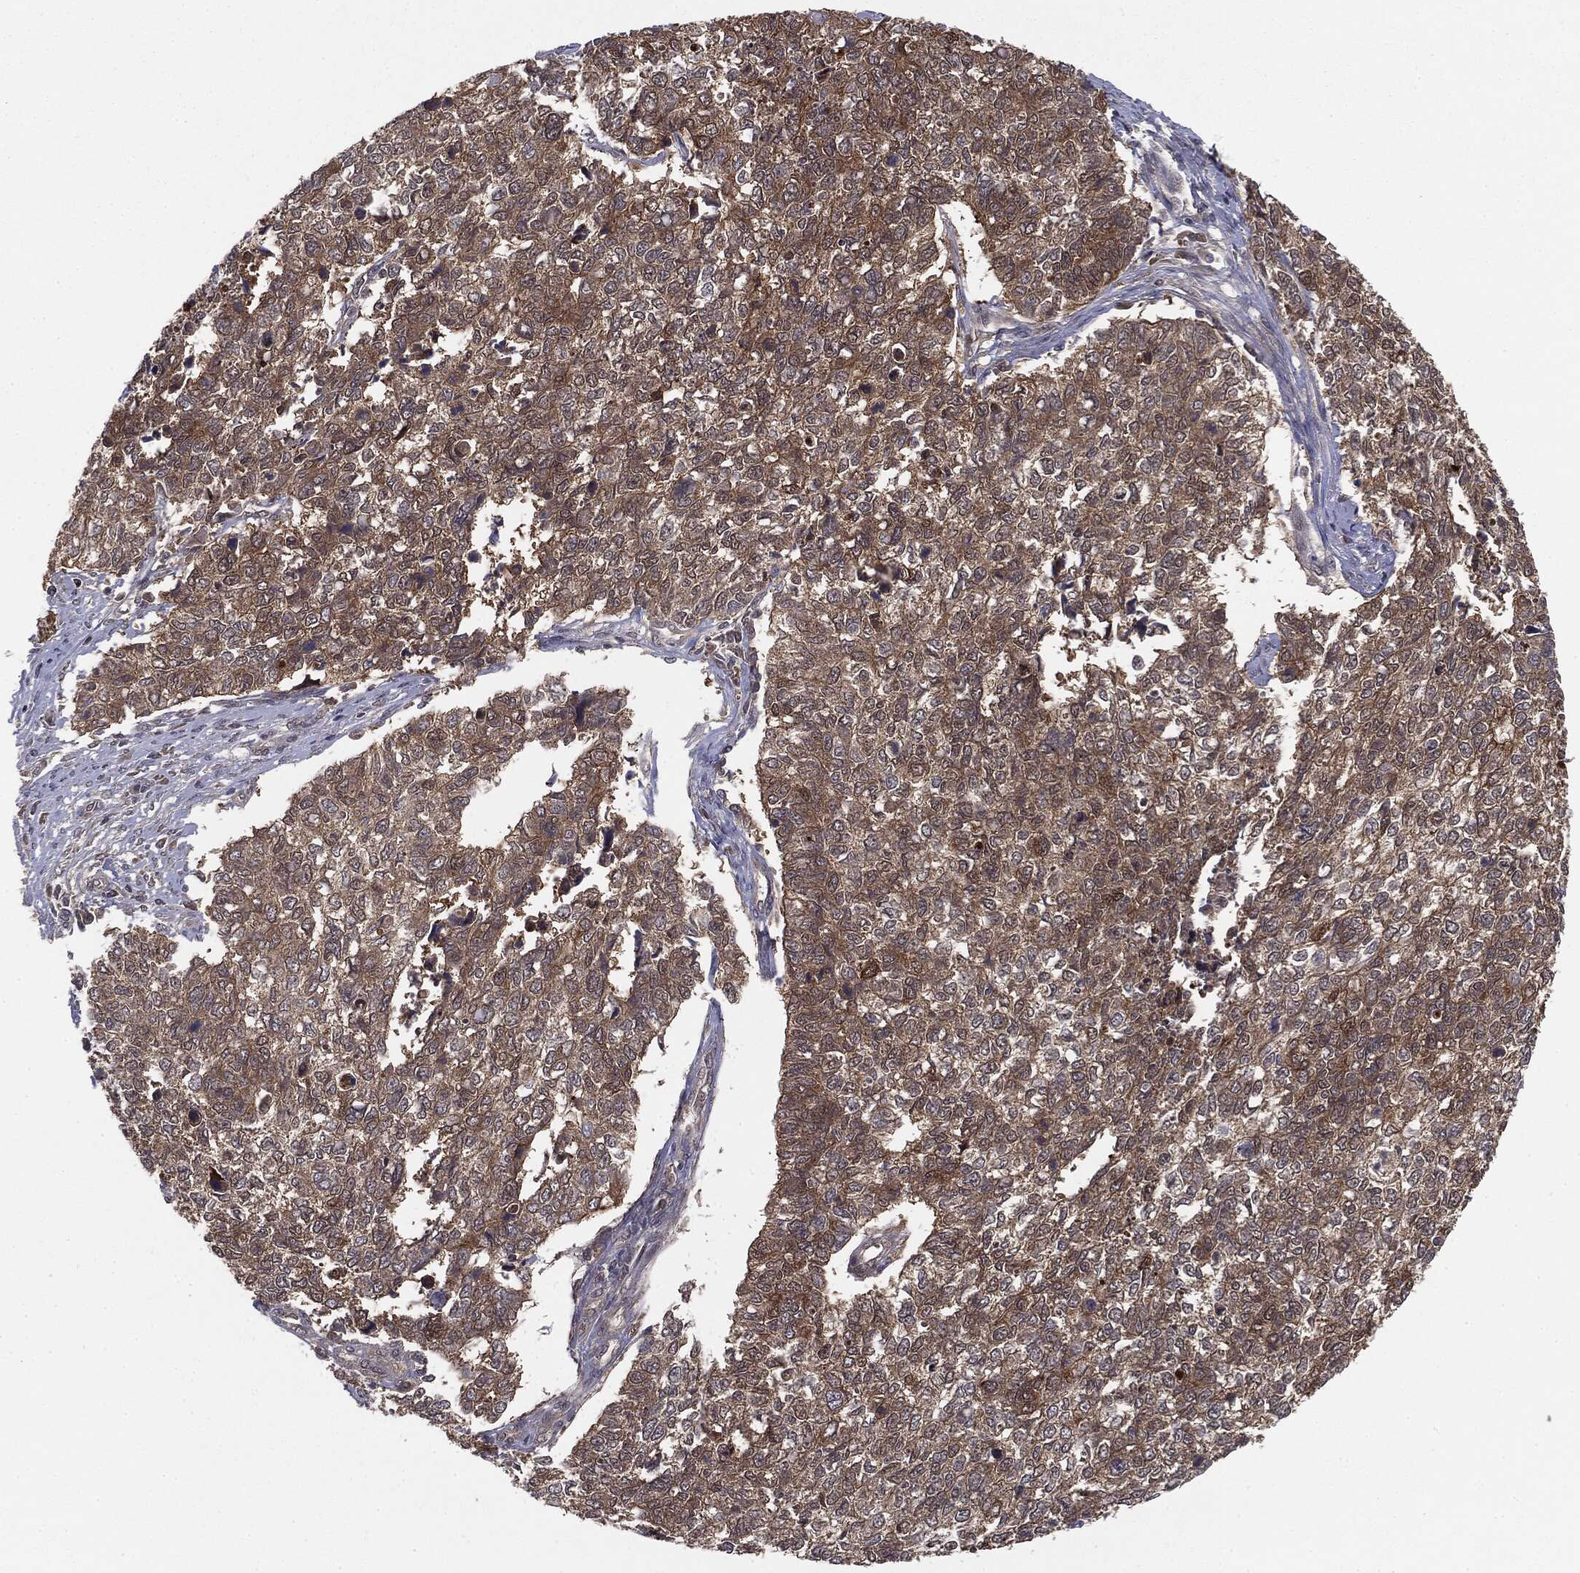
{"staining": {"intensity": "moderate", "quantity": ">75%", "location": "cytoplasmic/membranous"}, "tissue": "cervical cancer", "cell_type": "Tumor cells", "image_type": "cancer", "snomed": [{"axis": "morphology", "description": "Adenocarcinoma, NOS"}, {"axis": "topography", "description": "Cervix"}], "caption": "Tumor cells reveal medium levels of moderate cytoplasmic/membranous staining in approximately >75% of cells in human cervical cancer (adenocarcinoma).", "gene": "KRT7", "patient": {"sex": "female", "age": 63}}